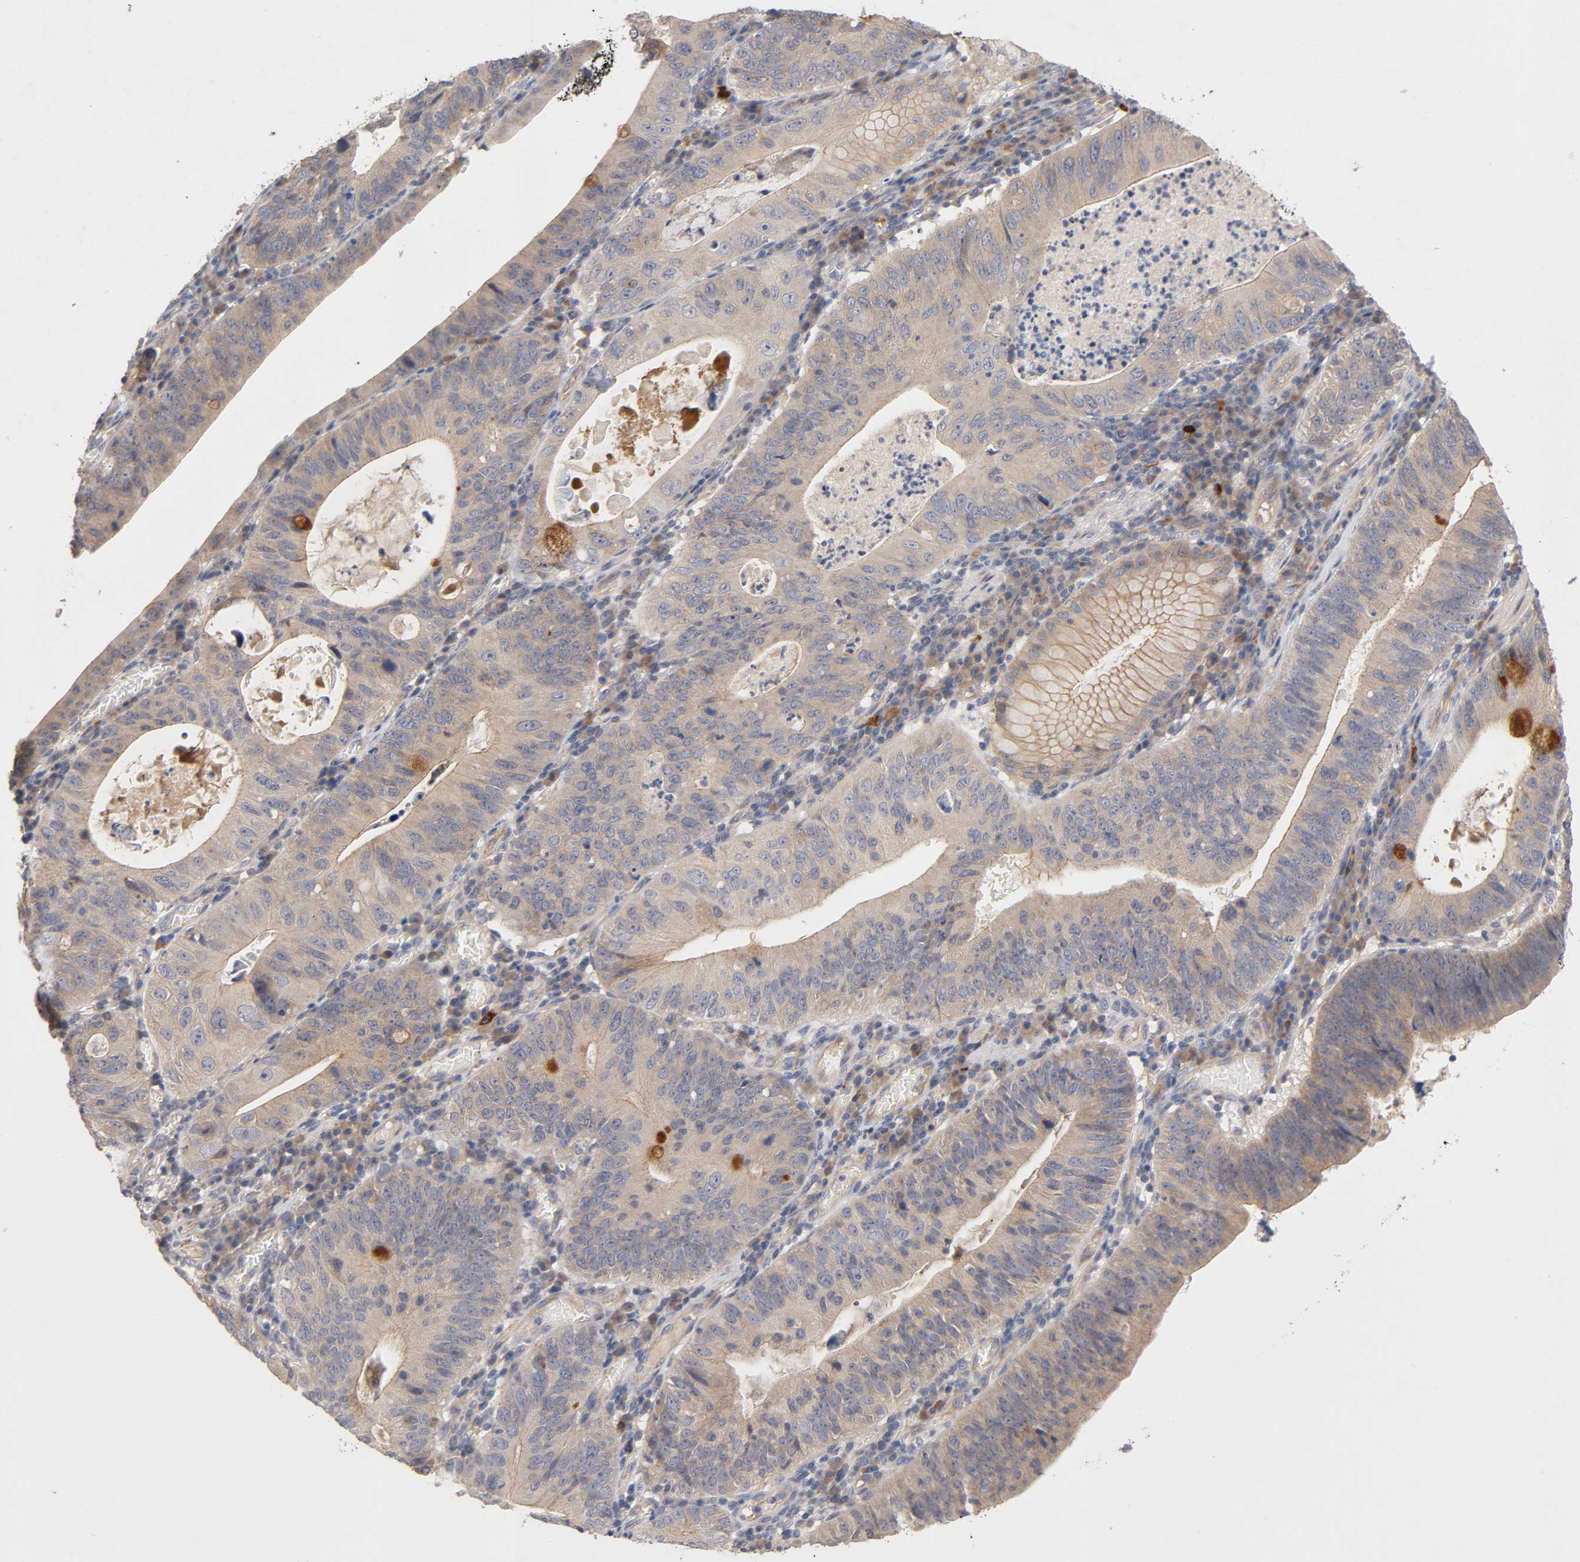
{"staining": {"intensity": "weak", "quantity": ">75%", "location": "cytoplasmic/membranous"}, "tissue": "stomach cancer", "cell_type": "Tumor cells", "image_type": "cancer", "snomed": [{"axis": "morphology", "description": "Adenocarcinoma, NOS"}, {"axis": "topography", "description": "Stomach"}], "caption": "Weak cytoplasmic/membranous positivity for a protein is appreciated in about >75% of tumor cells of adenocarcinoma (stomach) using immunohistochemistry.", "gene": "PDZD11", "patient": {"sex": "male", "age": 59}}